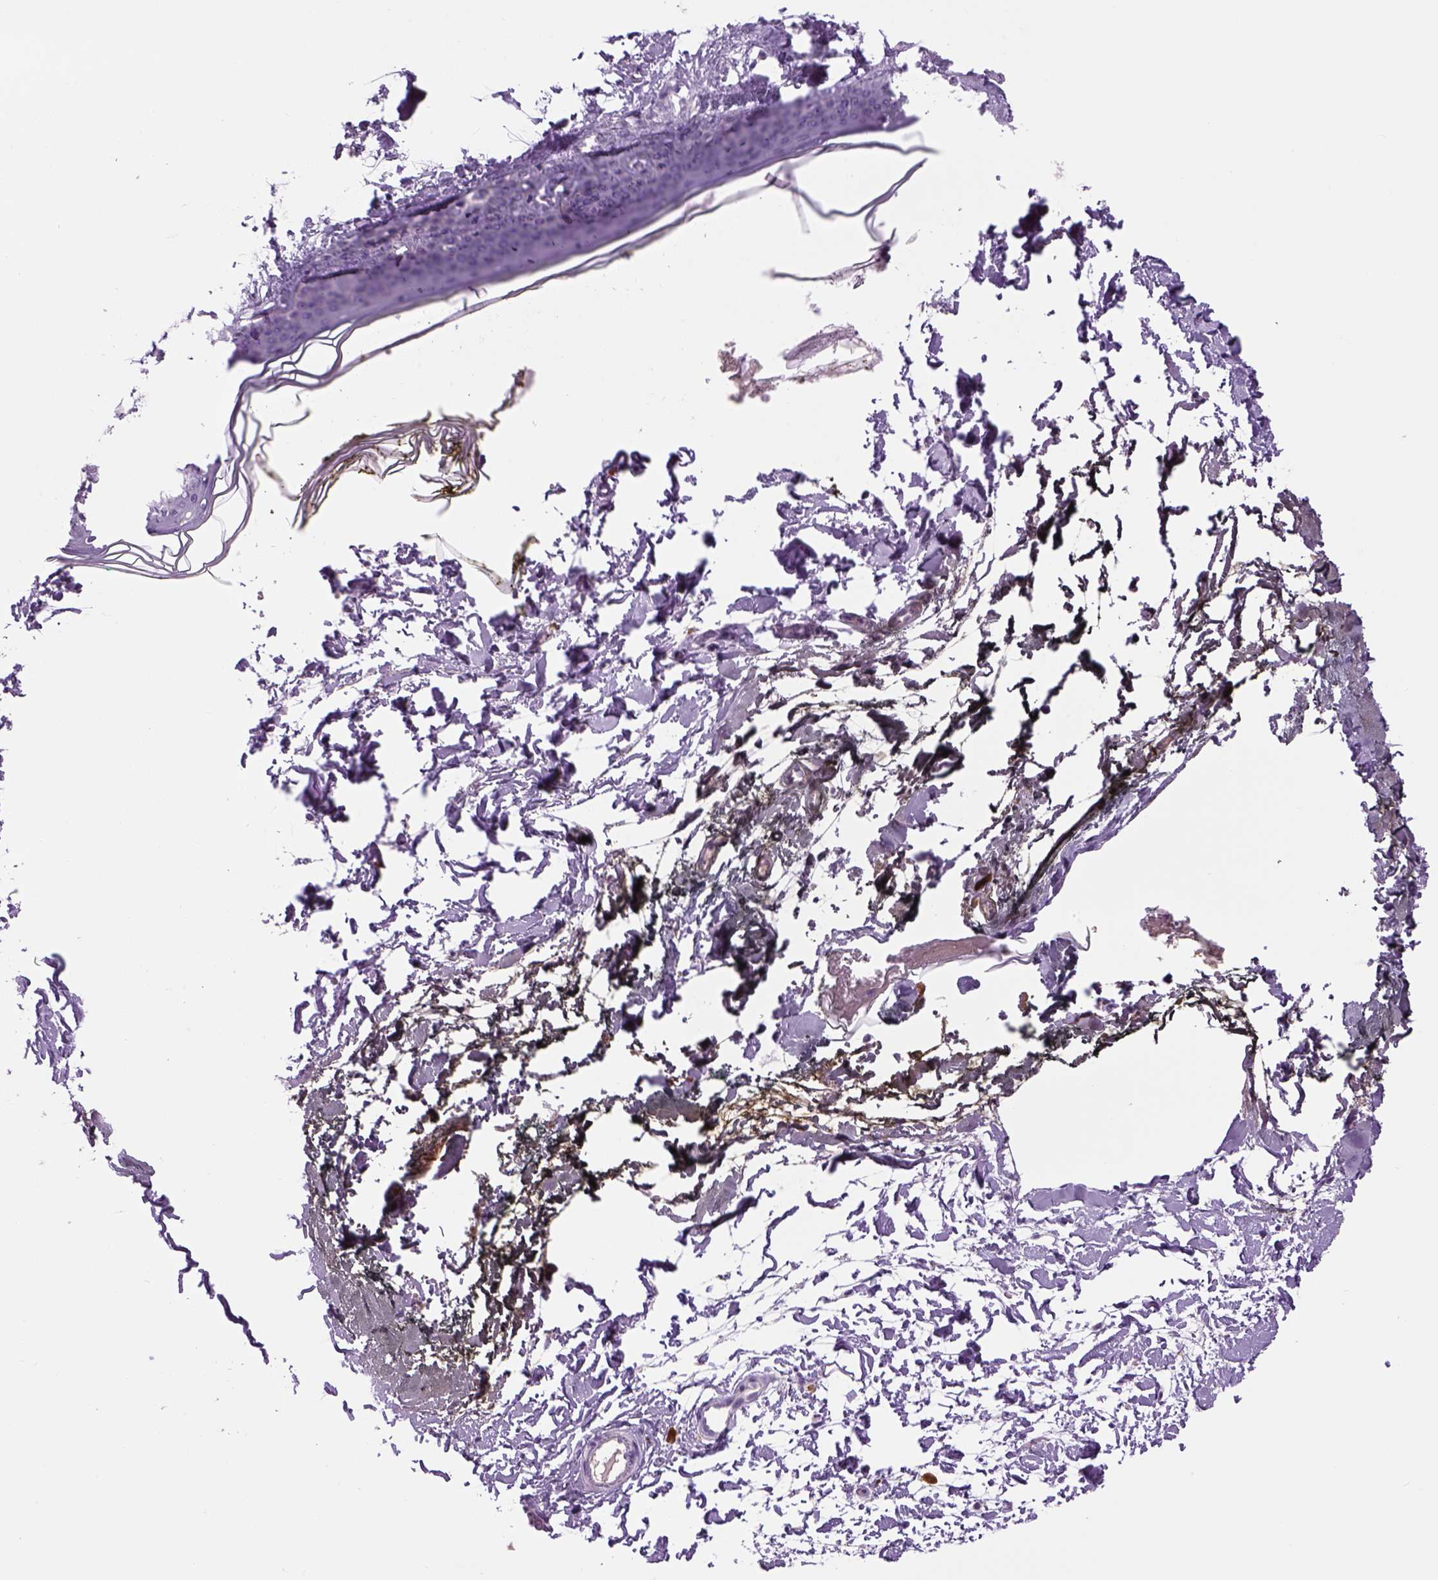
{"staining": {"intensity": "negative", "quantity": "none", "location": "none"}, "tissue": "skin", "cell_type": "Fibroblasts", "image_type": "normal", "snomed": [{"axis": "morphology", "description": "Normal tissue, NOS"}, {"axis": "topography", "description": "Skin"}], "caption": "Human skin stained for a protein using immunohistochemistry demonstrates no staining in fibroblasts.", "gene": "DBH", "patient": {"sex": "female", "age": 34}}